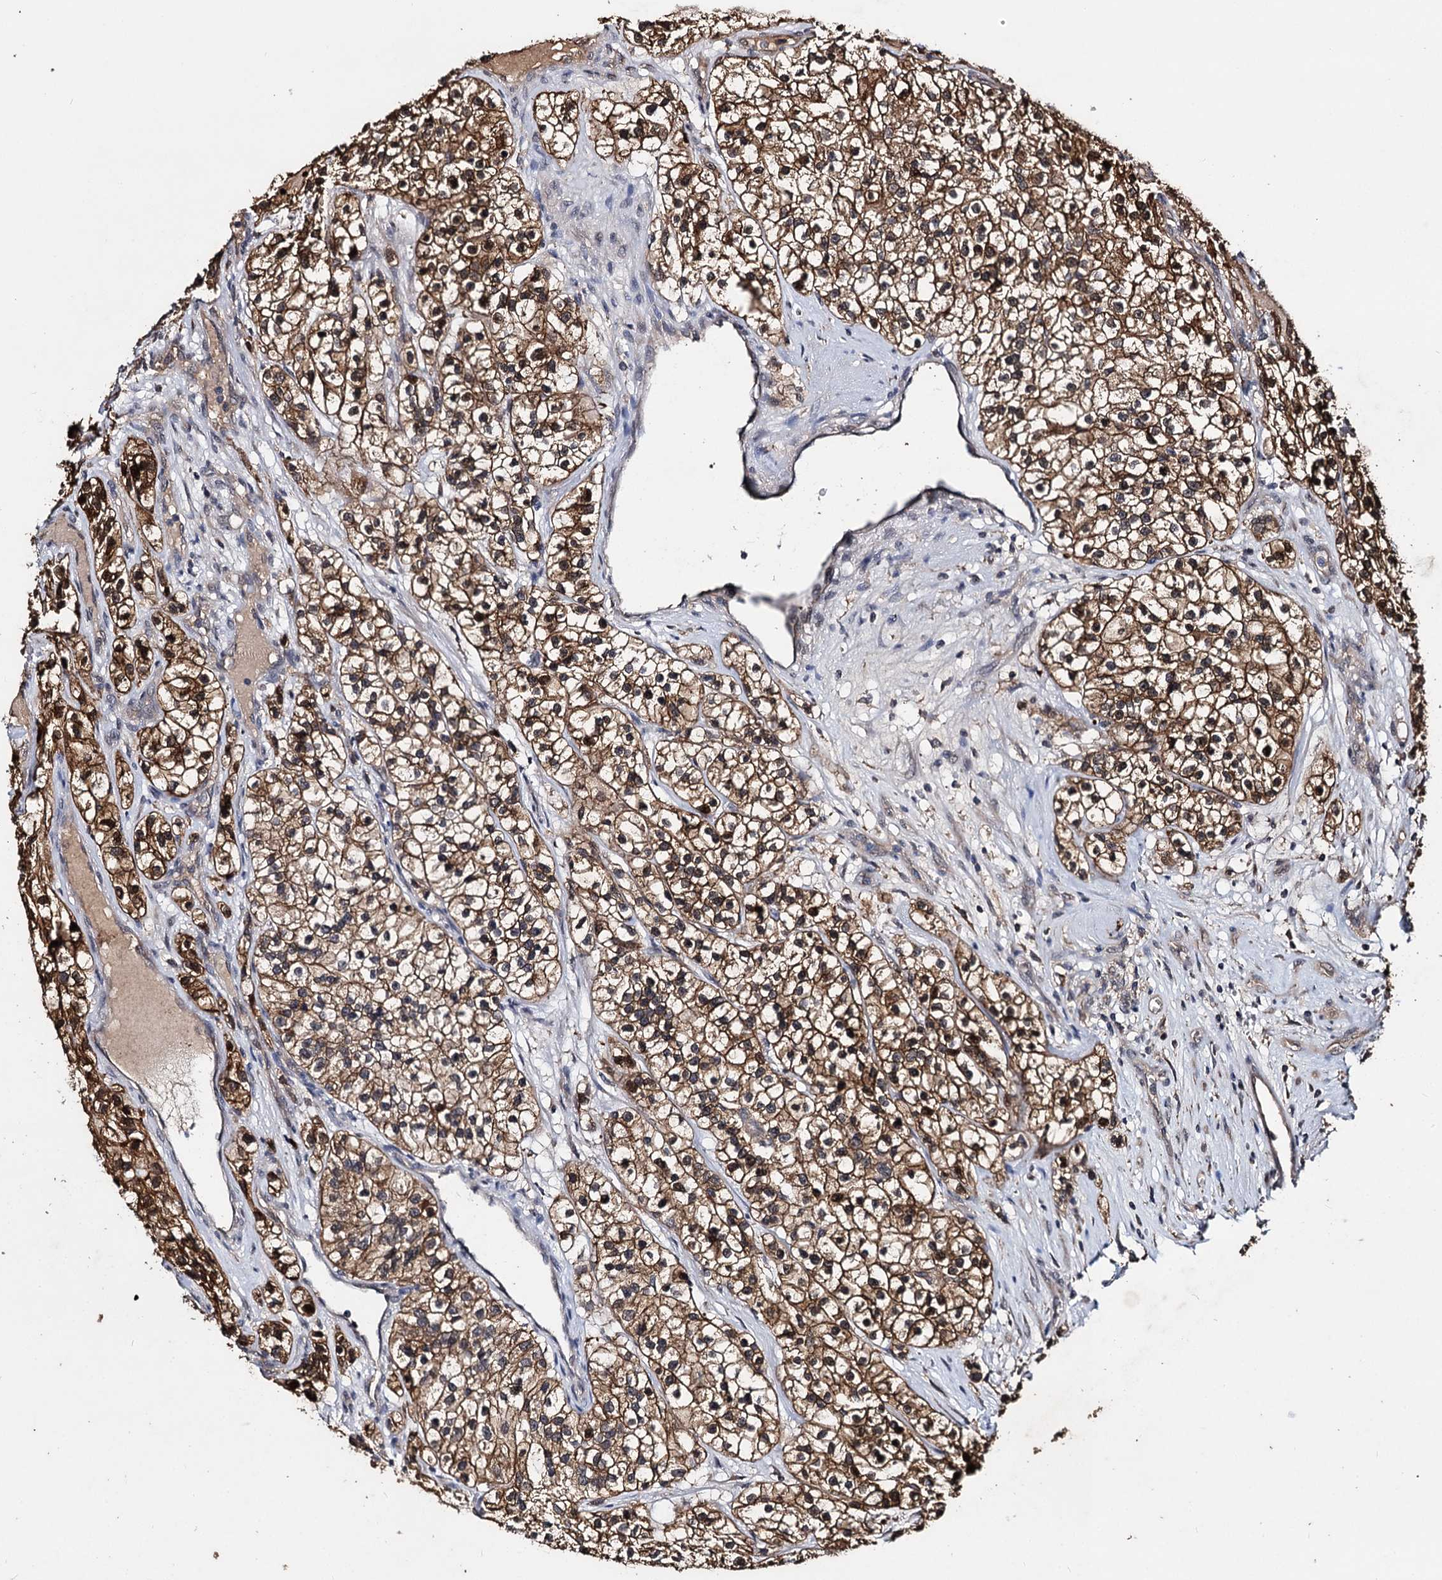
{"staining": {"intensity": "strong", "quantity": ">75%", "location": "cytoplasmic/membranous"}, "tissue": "renal cancer", "cell_type": "Tumor cells", "image_type": "cancer", "snomed": [{"axis": "morphology", "description": "Adenocarcinoma, NOS"}, {"axis": "topography", "description": "Kidney"}], "caption": "DAB (3,3'-diaminobenzidine) immunohistochemical staining of renal cancer (adenocarcinoma) displays strong cytoplasmic/membranous protein positivity in approximately >75% of tumor cells.", "gene": "SLC46A3", "patient": {"sex": "female", "age": 57}}